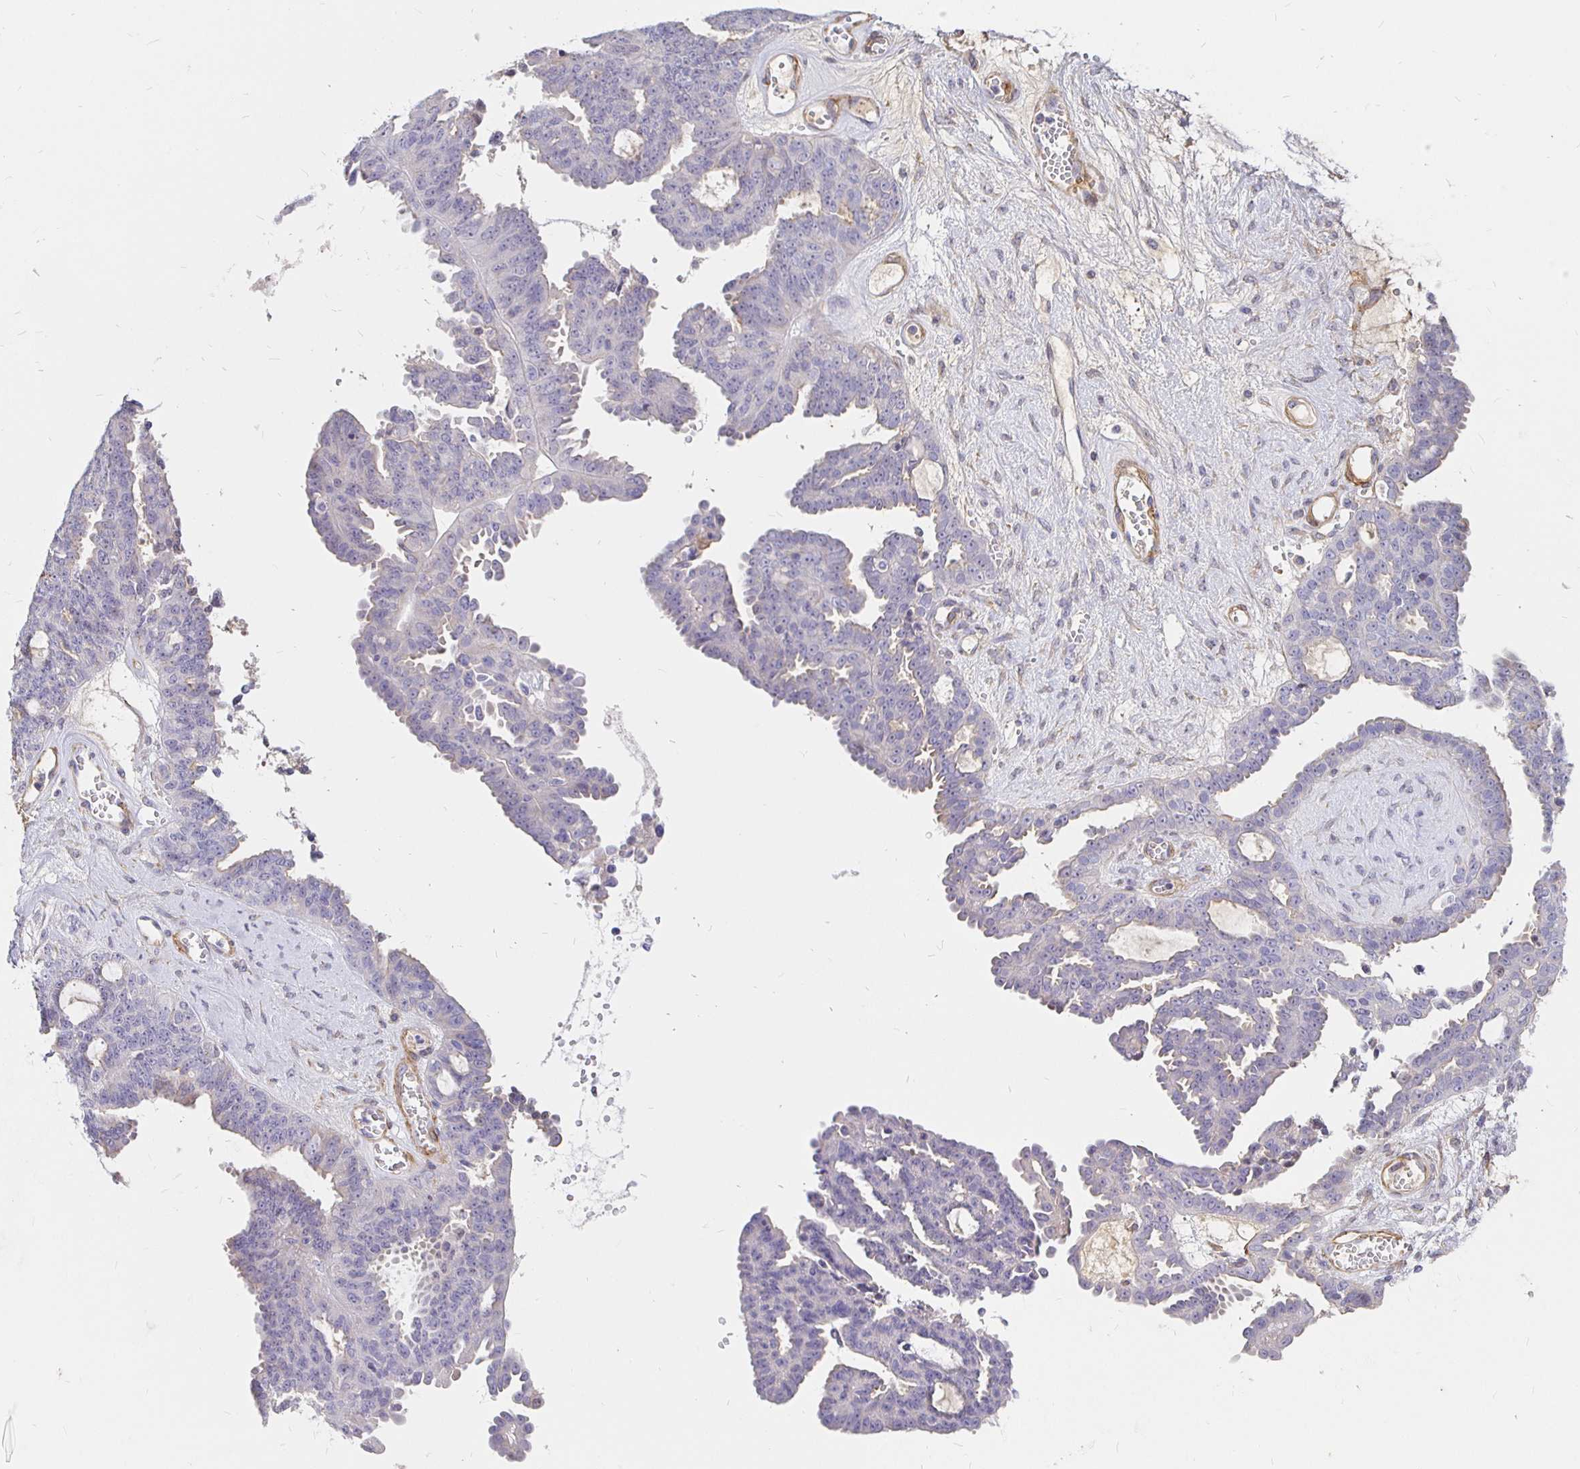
{"staining": {"intensity": "negative", "quantity": "none", "location": "none"}, "tissue": "ovarian cancer", "cell_type": "Tumor cells", "image_type": "cancer", "snomed": [{"axis": "morphology", "description": "Cystadenocarcinoma, serous, NOS"}, {"axis": "topography", "description": "Ovary"}], "caption": "Serous cystadenocarcinoma (ovarian) was stained to show a protein in brown. There is no significant expression in tumor cells.", "gene": "PALM2AKAP2", "patient": {"sex": "female", "age": 71}}